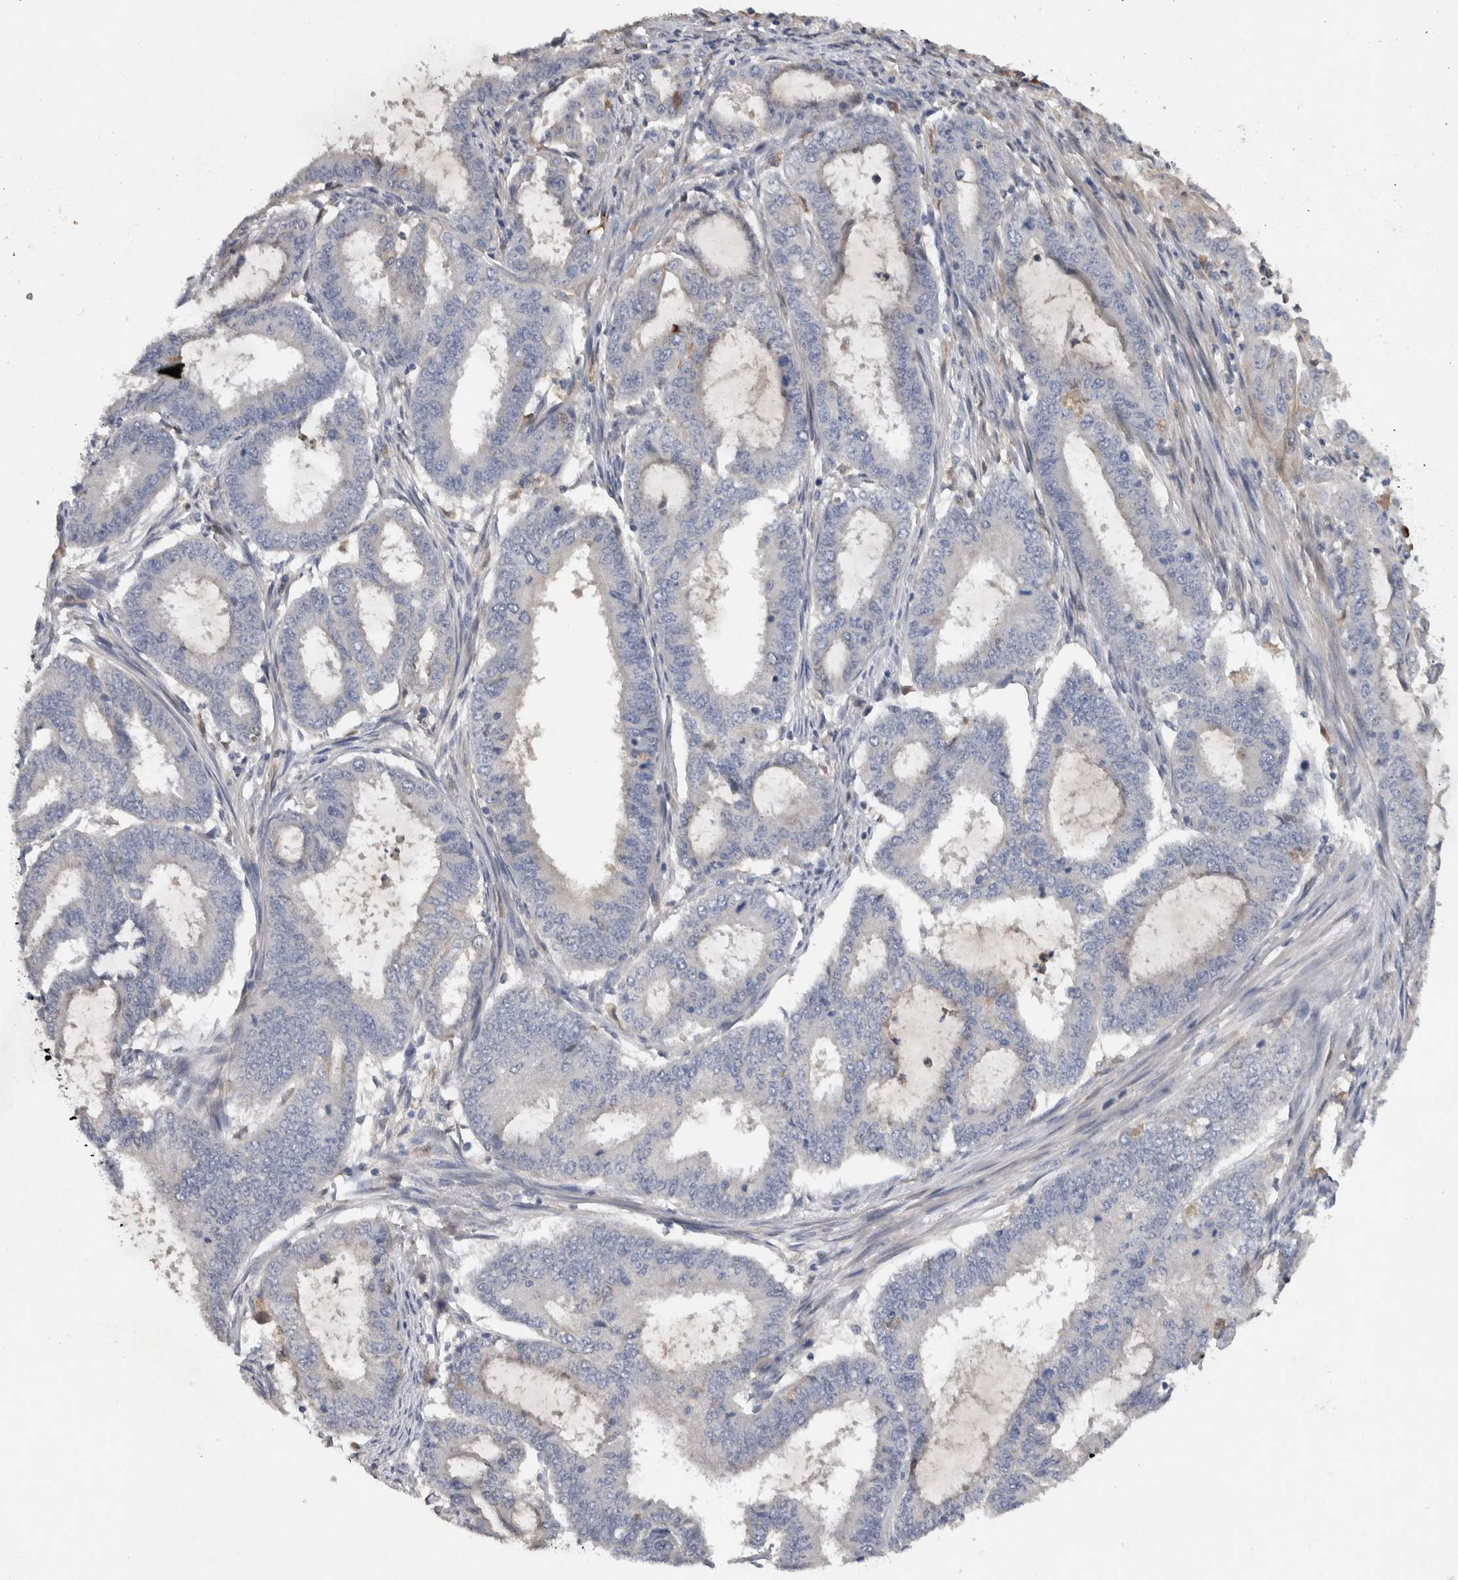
{"staining": {"intensity": "negative", "quantity": "none", "location": "none"}, "tissue": "endometrial cancer", "cell_type": "Tumor cells", "image_type": "cancer", "snomed": [{"axis": "morphology", "description": "Adenocarcinoma, NOS"}, {"axis": "topography", "description": "Endometrium"}], "caption": "Tumor cells are negative for brown protein staining in endometrial cancer. (DAB (3,3'-diaminobenzidine) IHC visualized using brightfield microscopy, high magnification).", "gene": "HEXD", "patient": {"sex": "female", "age": 51}}